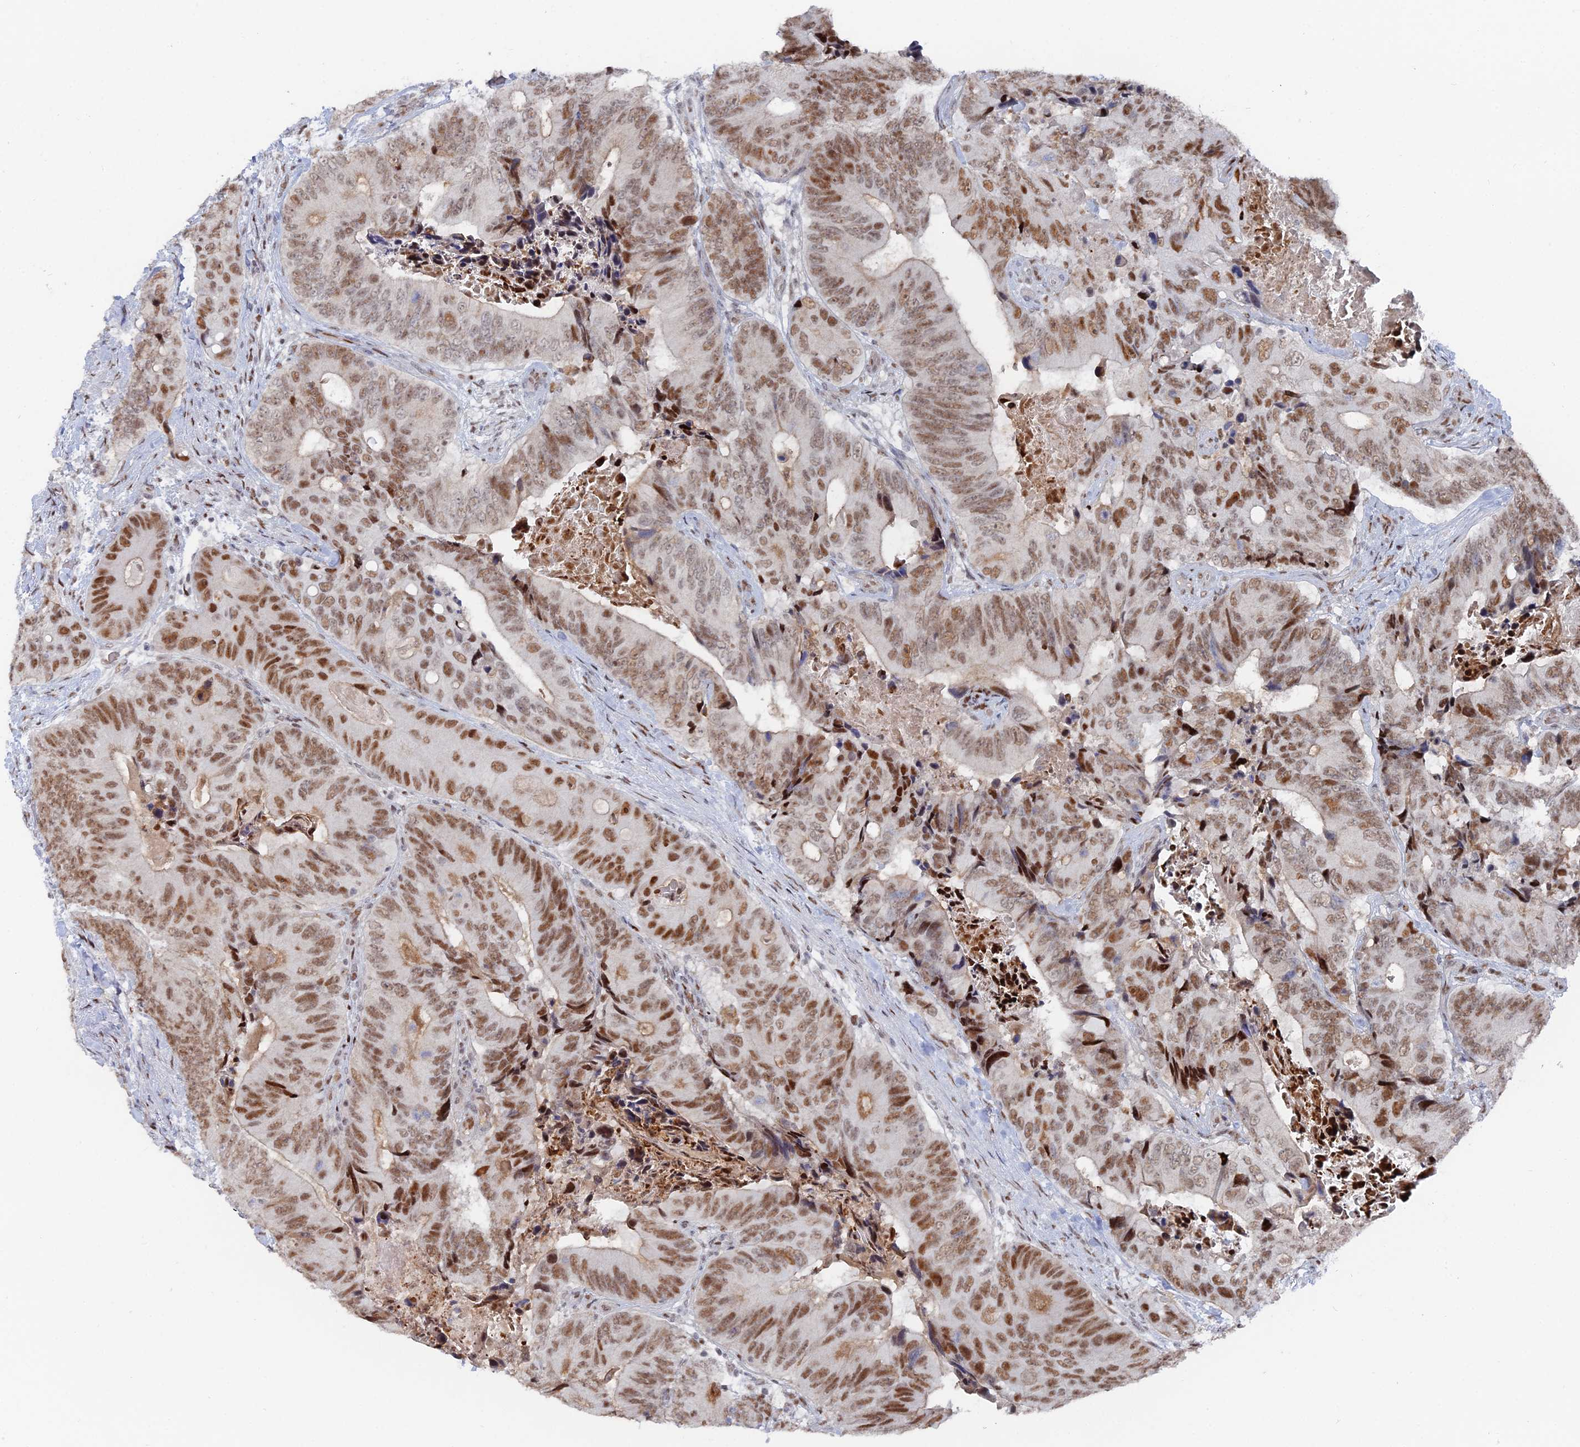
{"staining": {"intensity": "moderate", "quantity": ">75%", "location": "nuclear"}, "tissue": "colorectal cancer", "cell_type": "Tumor cells", "image_type": "cancer", "snomed": [{"axis": "morphology", "description": "Adenocarcinoma, NOS"}, {"axis": "topography", "description": "Colon"}], "caption": "There is medium levels of moderate nuclear positivity in tumor cells of adenocarcinoma (colorectal), as demonstrated by immunohistochemical staining (brown color).", "gene": "GSC2", "patient": {"sex": "male", "age": 84}}